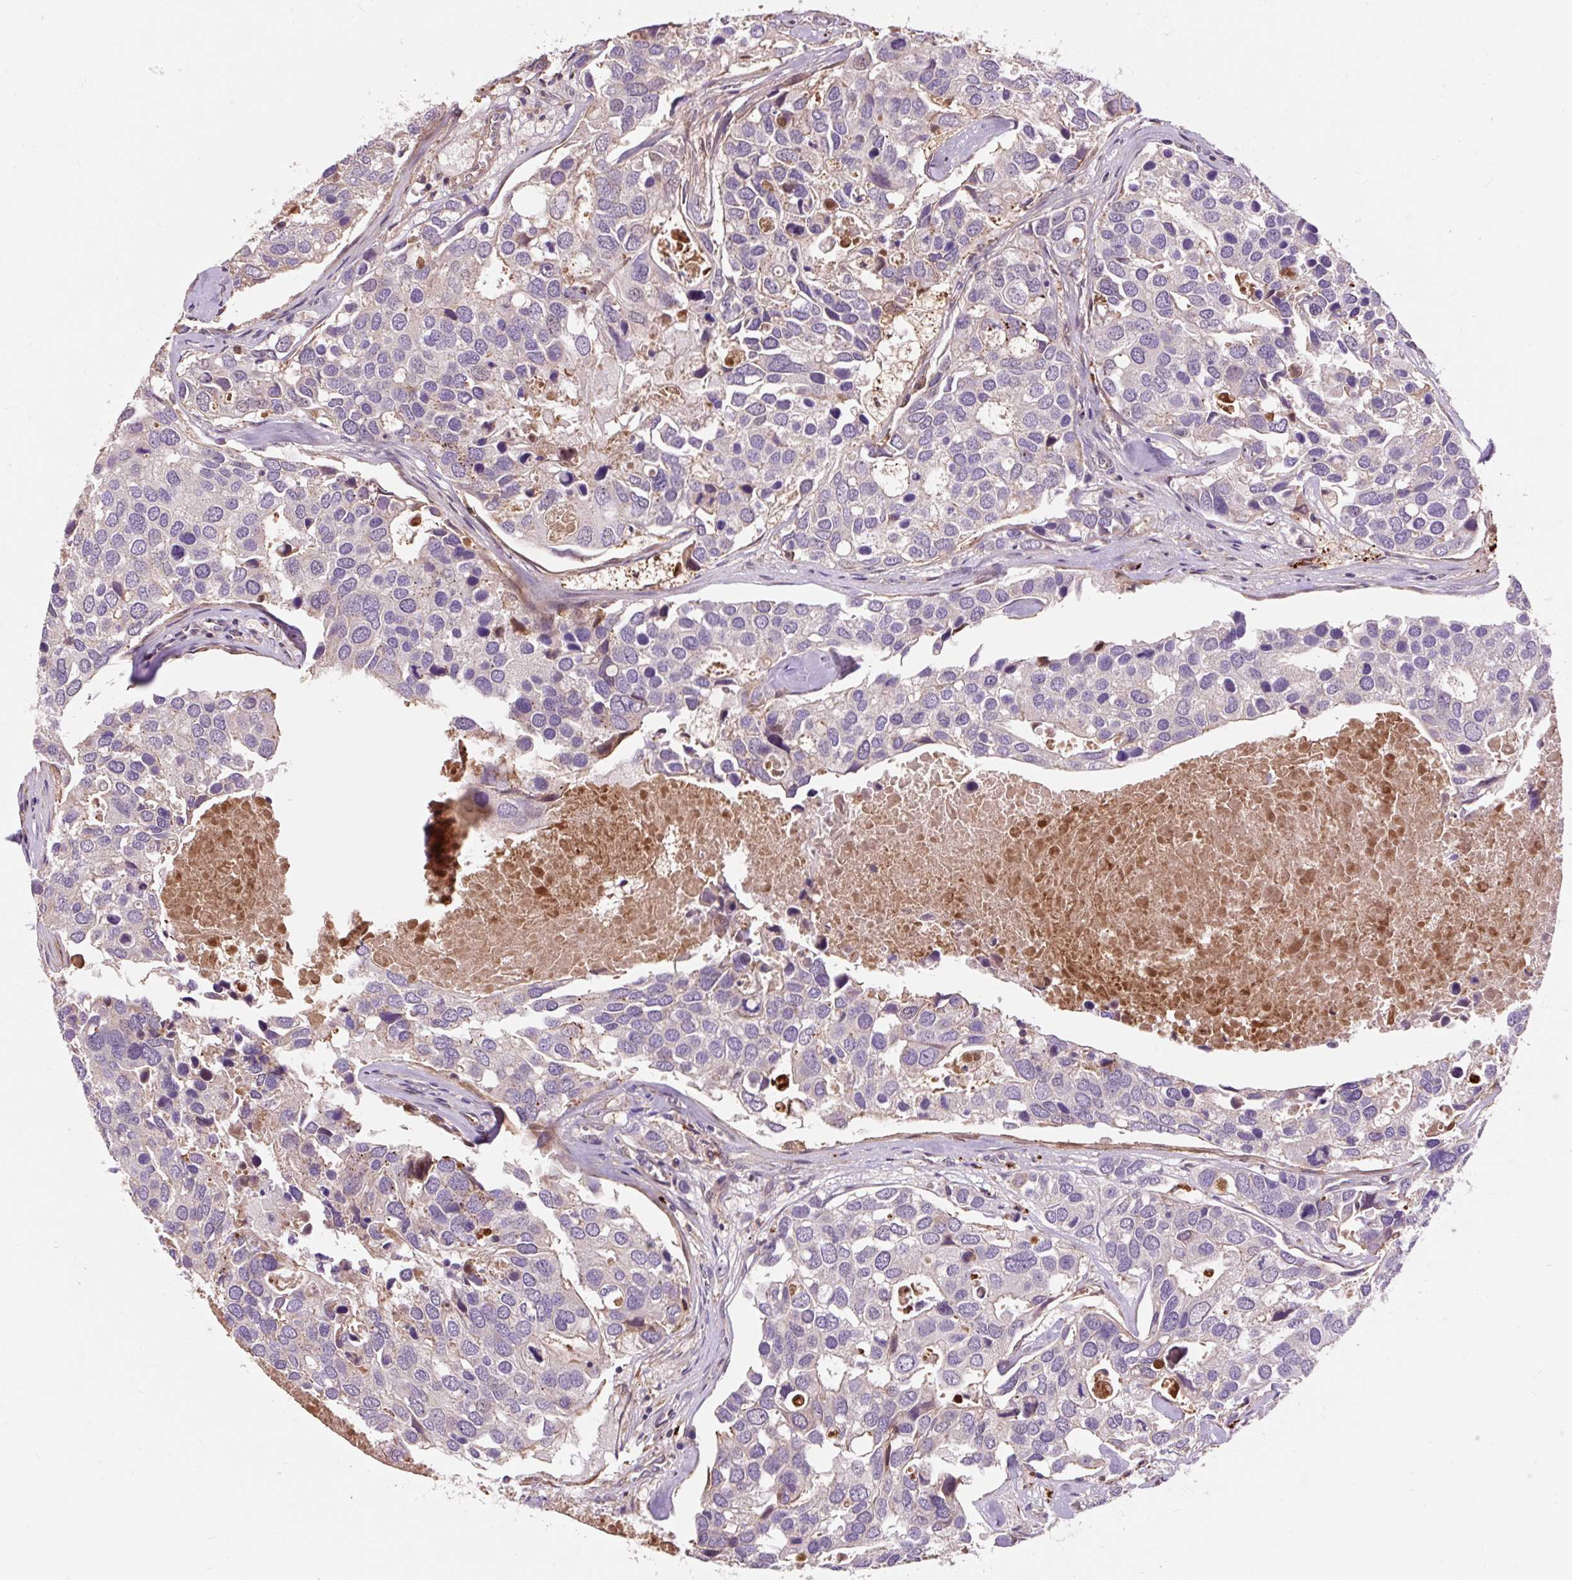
{"staining": {"intensity": "negative", "quantity": "none", "location": "none"}, "tissue": "breast cancer", "cell_type": "Tumor cells", "image_type": "cancer", "snomed": [{"axis": "morphology", "description": "Duct carcinoma"}, {"axis": "topography", "description": "Breast"}], "caption": "The micrograph exhibits no staining of tumor cells in breast cancer (intraductal carcinoma).", "gene": "PRIMPOL", "patient": {"sex": "female", "age": 83}}